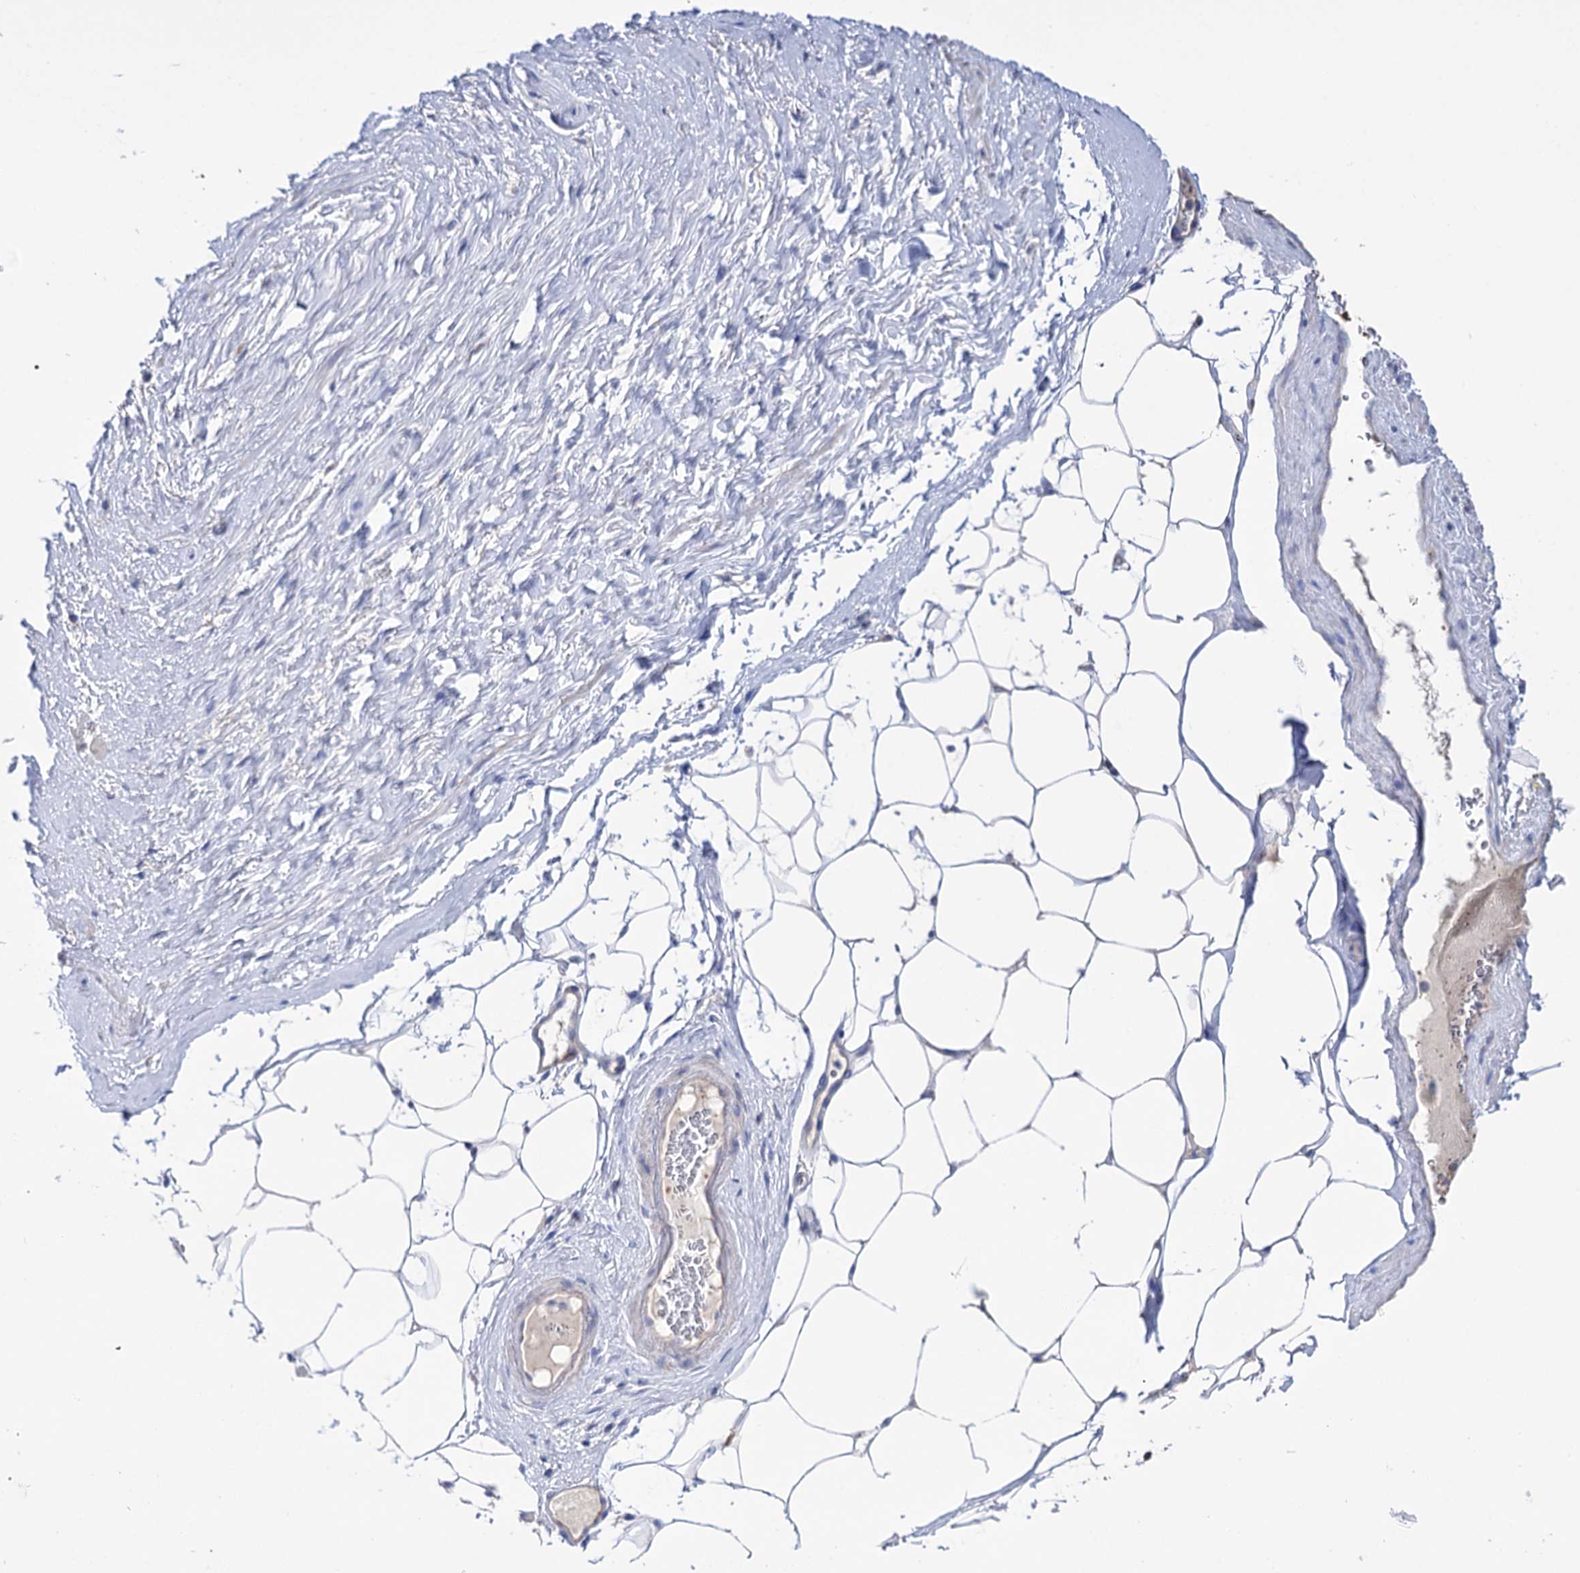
{"staining": {"intensity": "negative", "quantity": "none", "location": "none"}, "tissue": "adipose tissue", "cell_type": "Adipocytes", "image_type": "normal", "snomed": [{"axis": "morphology", "description": "Normal tissue, NOS"}, {"axis": "morphology", "description": "Adenocarcinoma, Low grade"}, {"axis": "topography", "description": "Prostate"}, {"axis": "topography", "description": "Peripheral nerve tissue"}], "caption": "The IHC photomicrograph has no significant staining in adipocytes of adipose tissue. (Stains: DAB immunohistochemistry with hematoxylin counter stain, Microscopy: brightfield microscopy at high magnification).", "gene": "BBS4", "patient": {"sex": "male", "age": 63}}